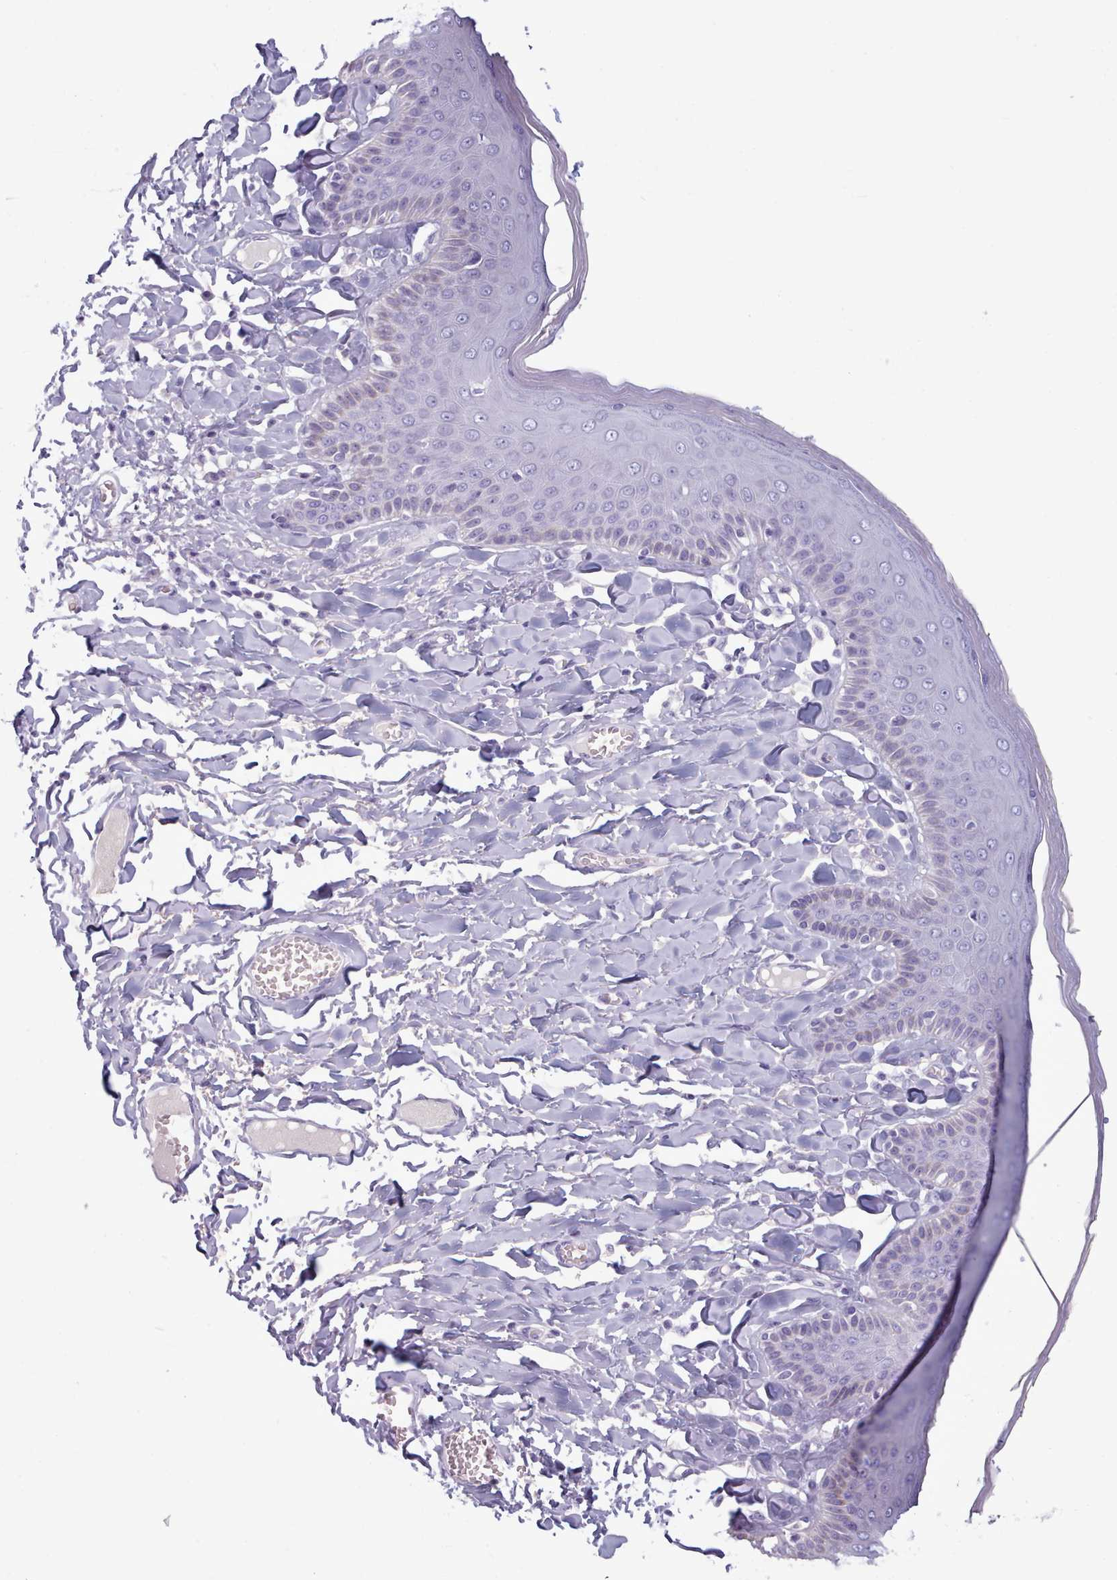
{"staining": {"intensity": "negative", "quantity": "none", "location": "none"}, "tissue": "skin", "cell_type": "Epidermal cells", "image_type": "normal", "snomed": [{"axis": "morphology", "description": "Normal tissue, NOS"}, {"axis": "topography", "description": "Anal"}], "caption": "Epidermal cells are negative for protein expression in benign human skin. (IHC, brightfield microscopy, high magnification).", "gene": "ZNF43", "patient": {"sex": "male", "age": 69}}